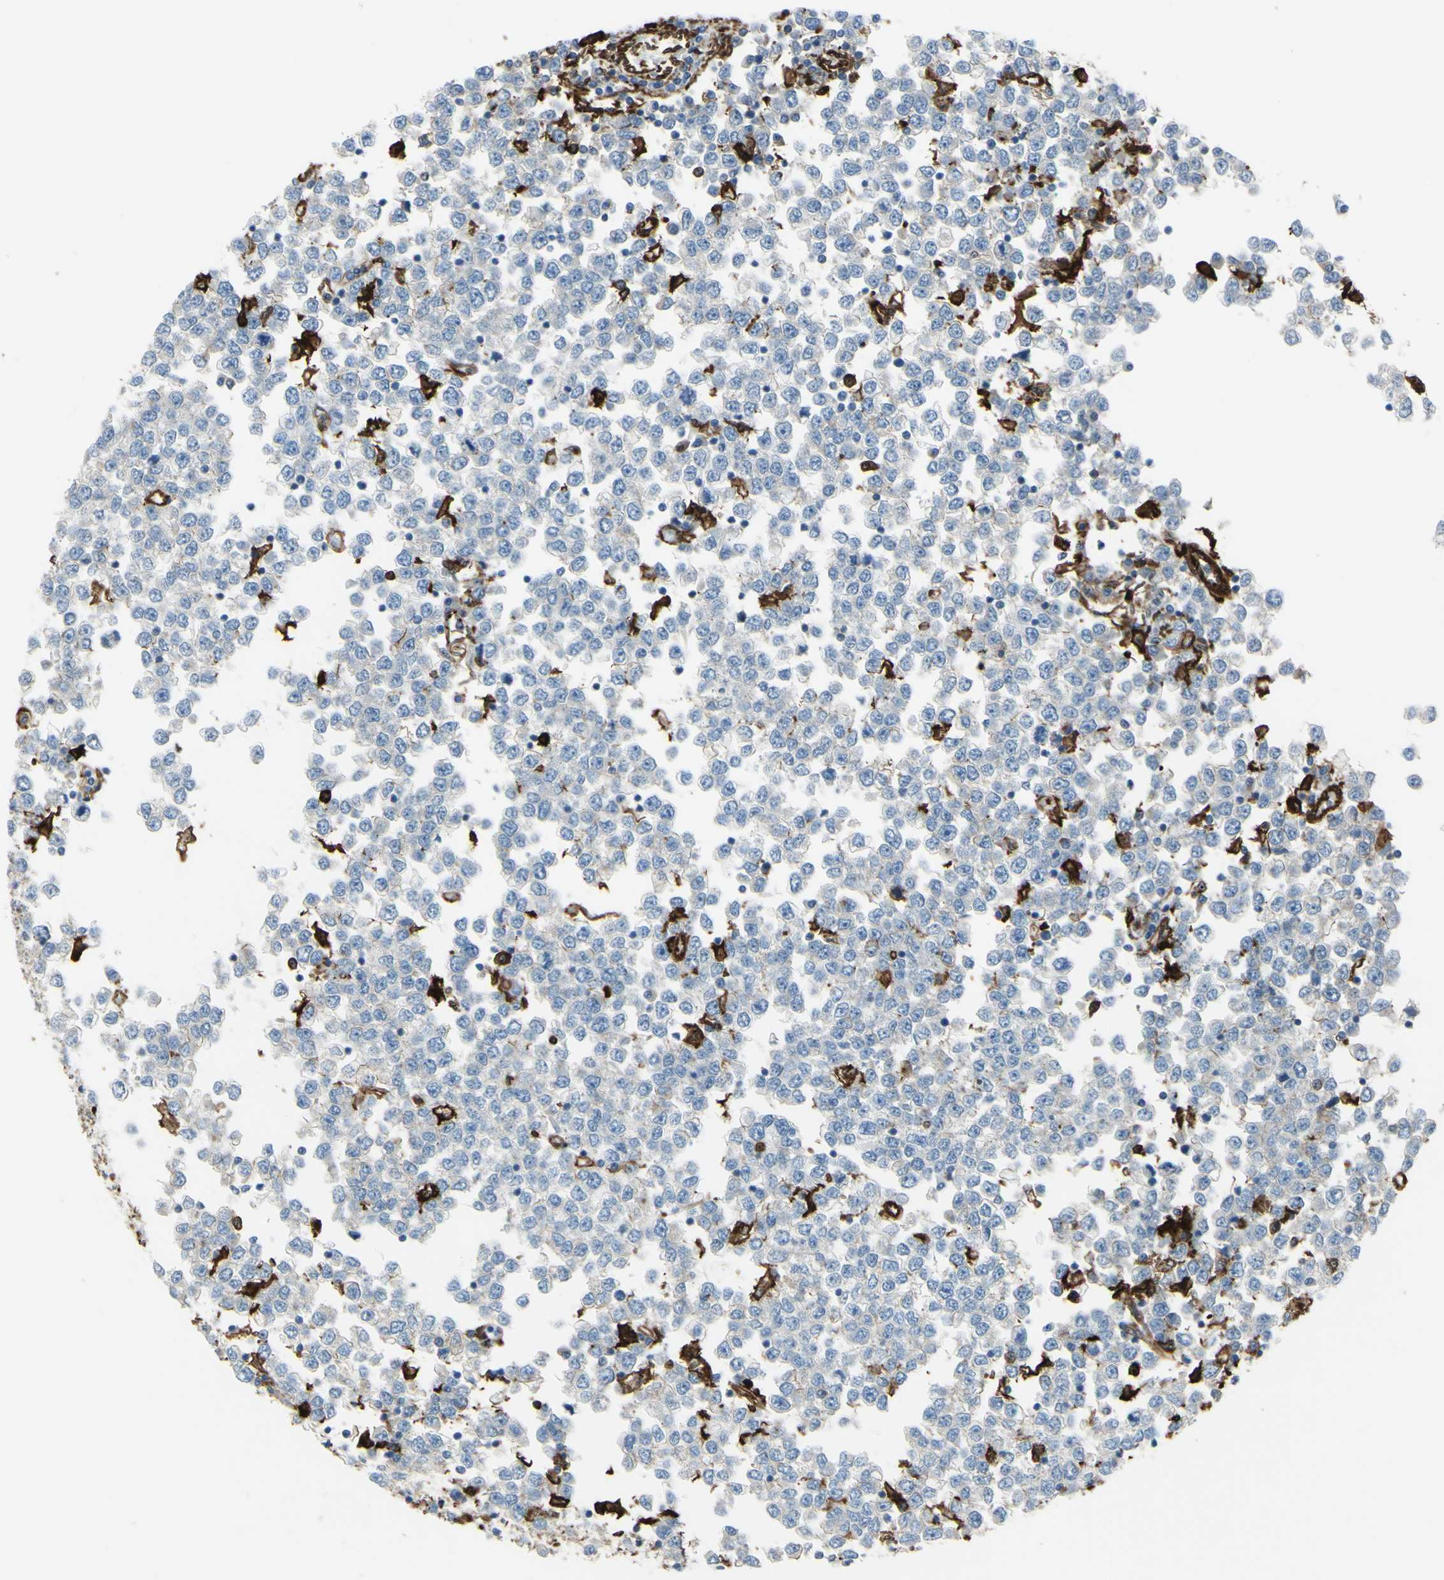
{"staining": {"intensity": "negative", "quantity": "none", "location": "none"}, "tissue": "testis cancer", "cell_type": "Tumor cells", "image_type": "cancer", "snomed": [{"axis": "morphology", "description": "Seminoma, NOS"}, {"axis": "topography", "description": "Testis"}], "caption": "This image is of testis seminoma stained with immunohistochemistry (IHC) to label a protein in brown with the nuclei are counter-stained blue. There is no expression in tumor cells.", "gene": "GSN", "patient": {"sex": "male", "age": 65}}